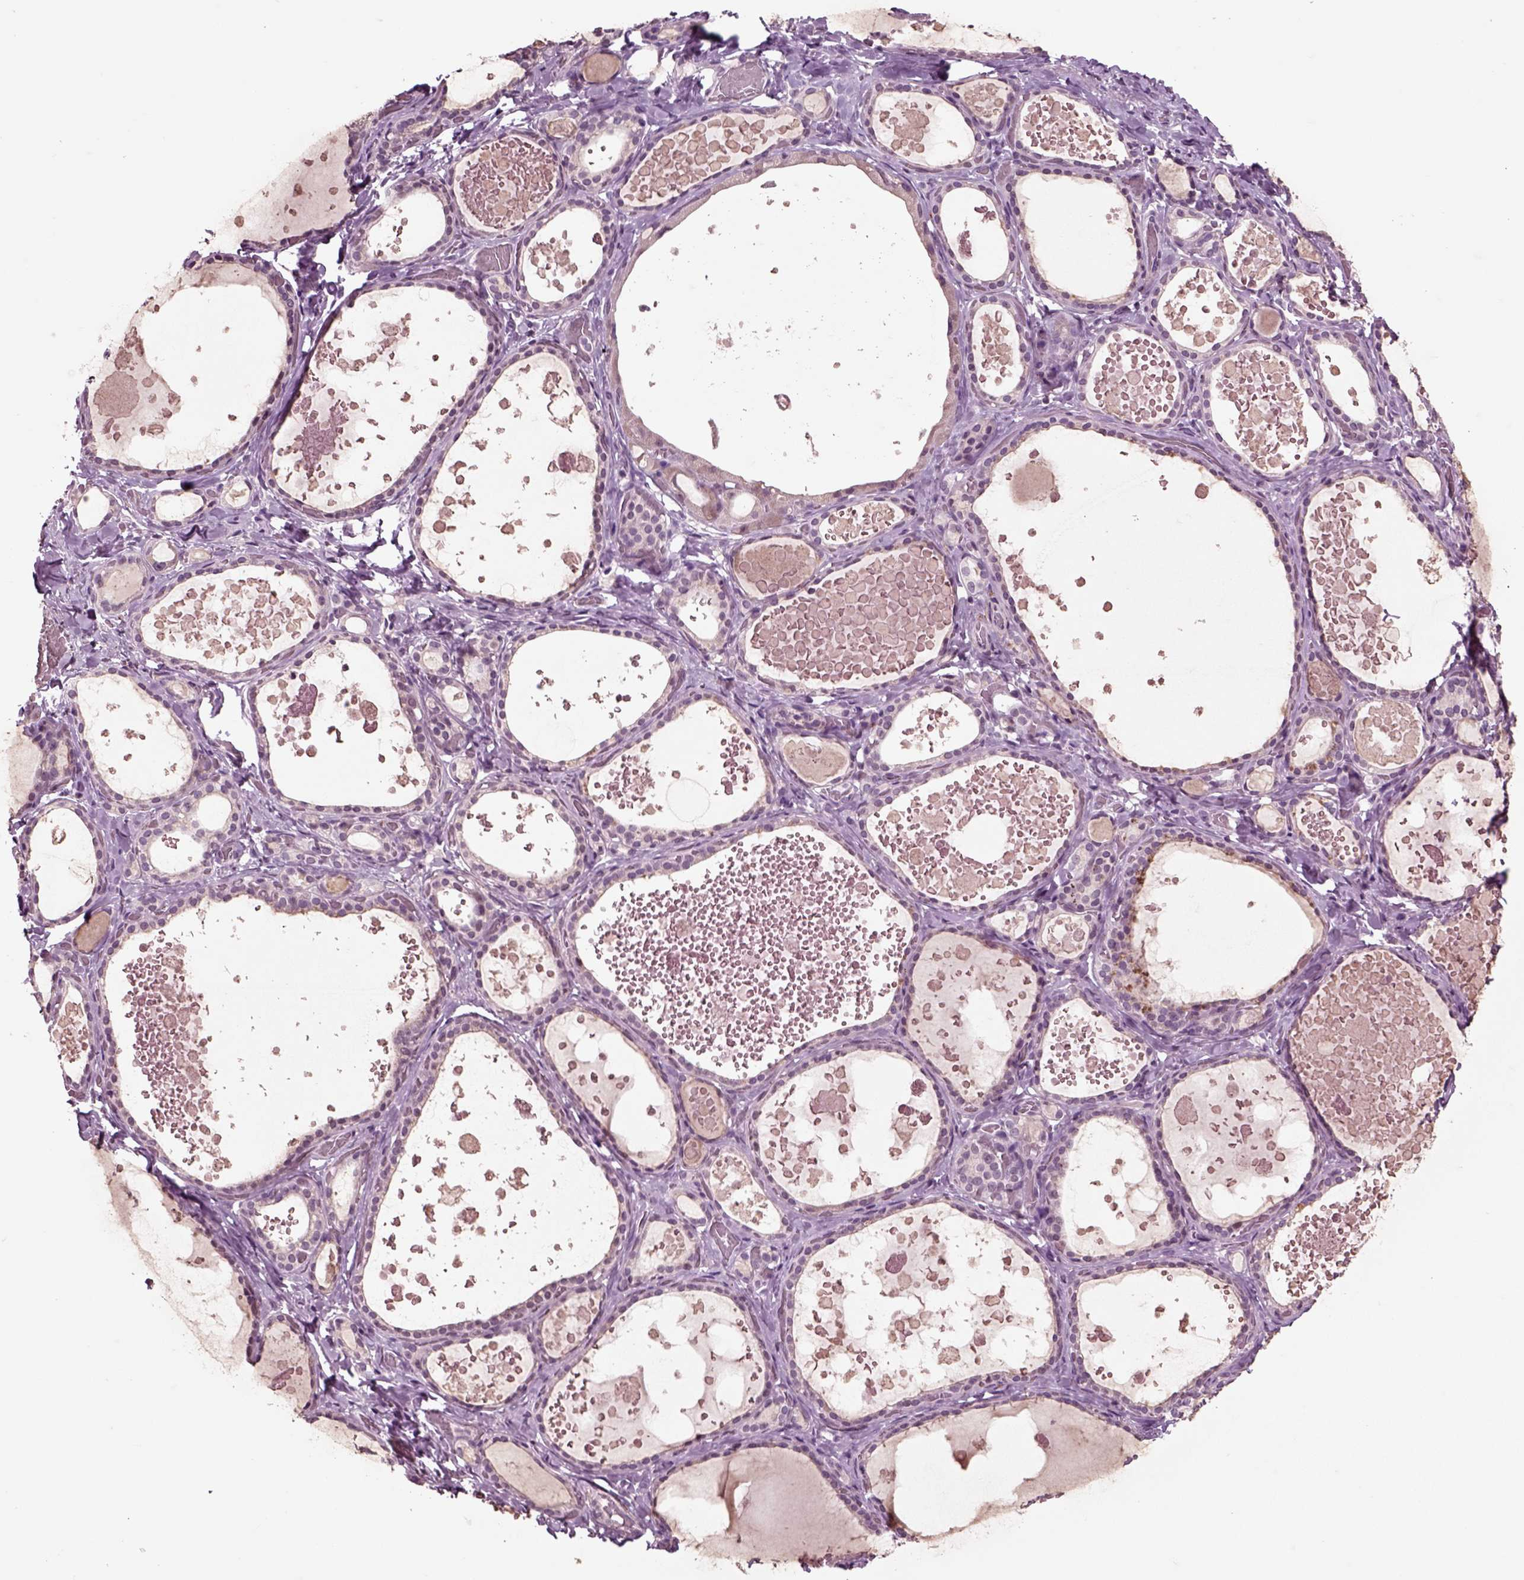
{"staining": {"intensity": "negative", "quantity": "none", "location": "none"}, "tissue": "thyroid gland", "cell_type": "Glandular cells", "image_type": "normal", "snomed": [{"axis": "morphology", "description": "Normal tissue, NOS"}, {"axis": "topography", "description": "Thyroid gland"}], "caption": "This is an IHC micrograph of unremarkable thyroid gland. There is no staining in glandular cells.", "gene": "CHGB", "patient": {"sex": "female", "age": 56}}